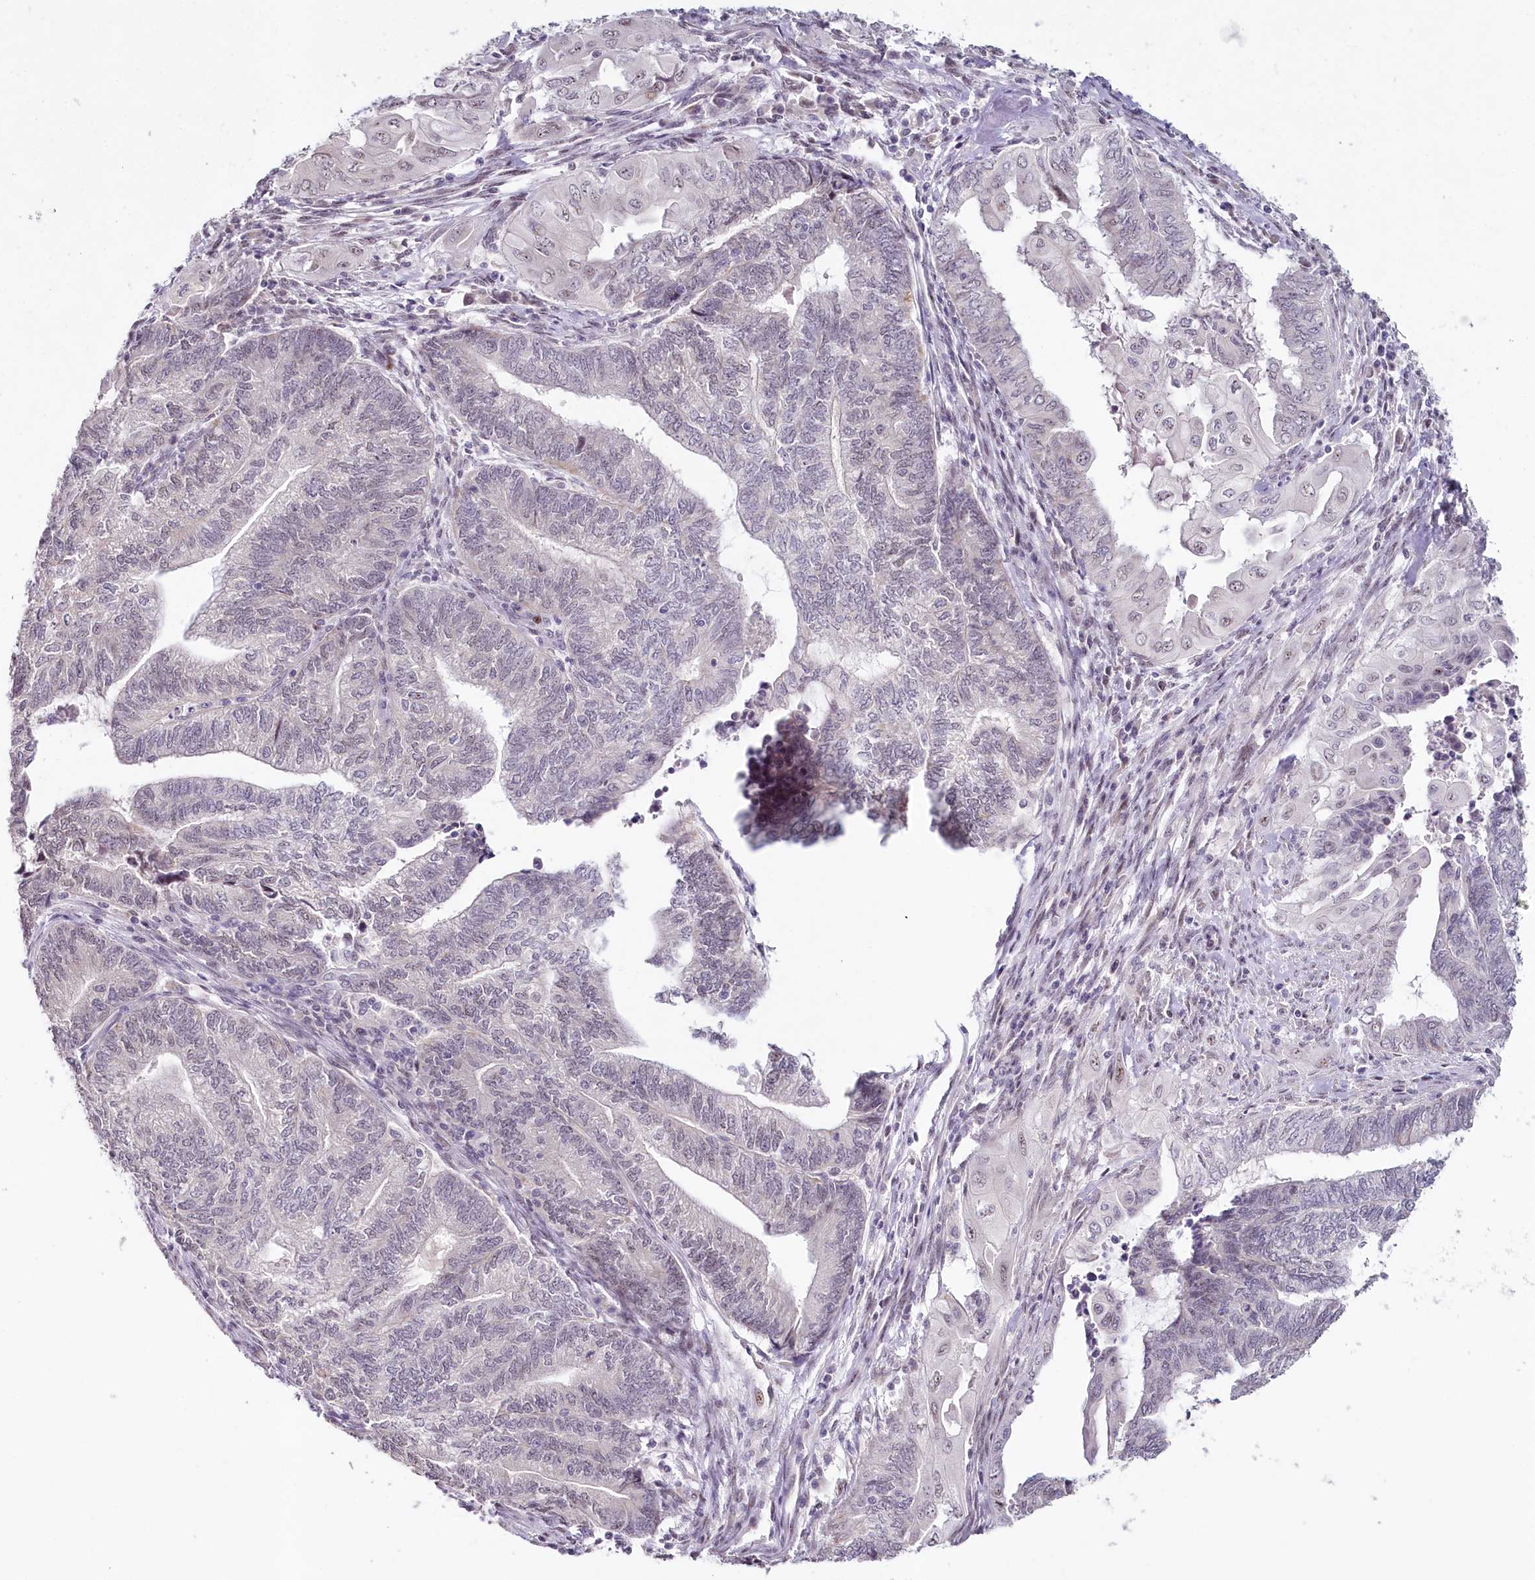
{"staining": {"intensity": "negative", "quantity": "none", "location": "none"}, "tissue": "endometrial cancer", "cell_type": "Tumor cells", "image_type": "cancer", "snomed": [{"axis": "morphology", "description": "Adenocarcinoma, NOS"}, {"axis": "topography", "description": "Uterus"}, {"axis": "topography", "description": "Endometrium"}], "caption": "High power microscopy image of an immunohistochemistry photomicrograph of adenocarcinoma (endometrial), revealing no significant expression in tumor cells.", "gene": "HPD", "patient": {"sex": "female", "age": 70}}